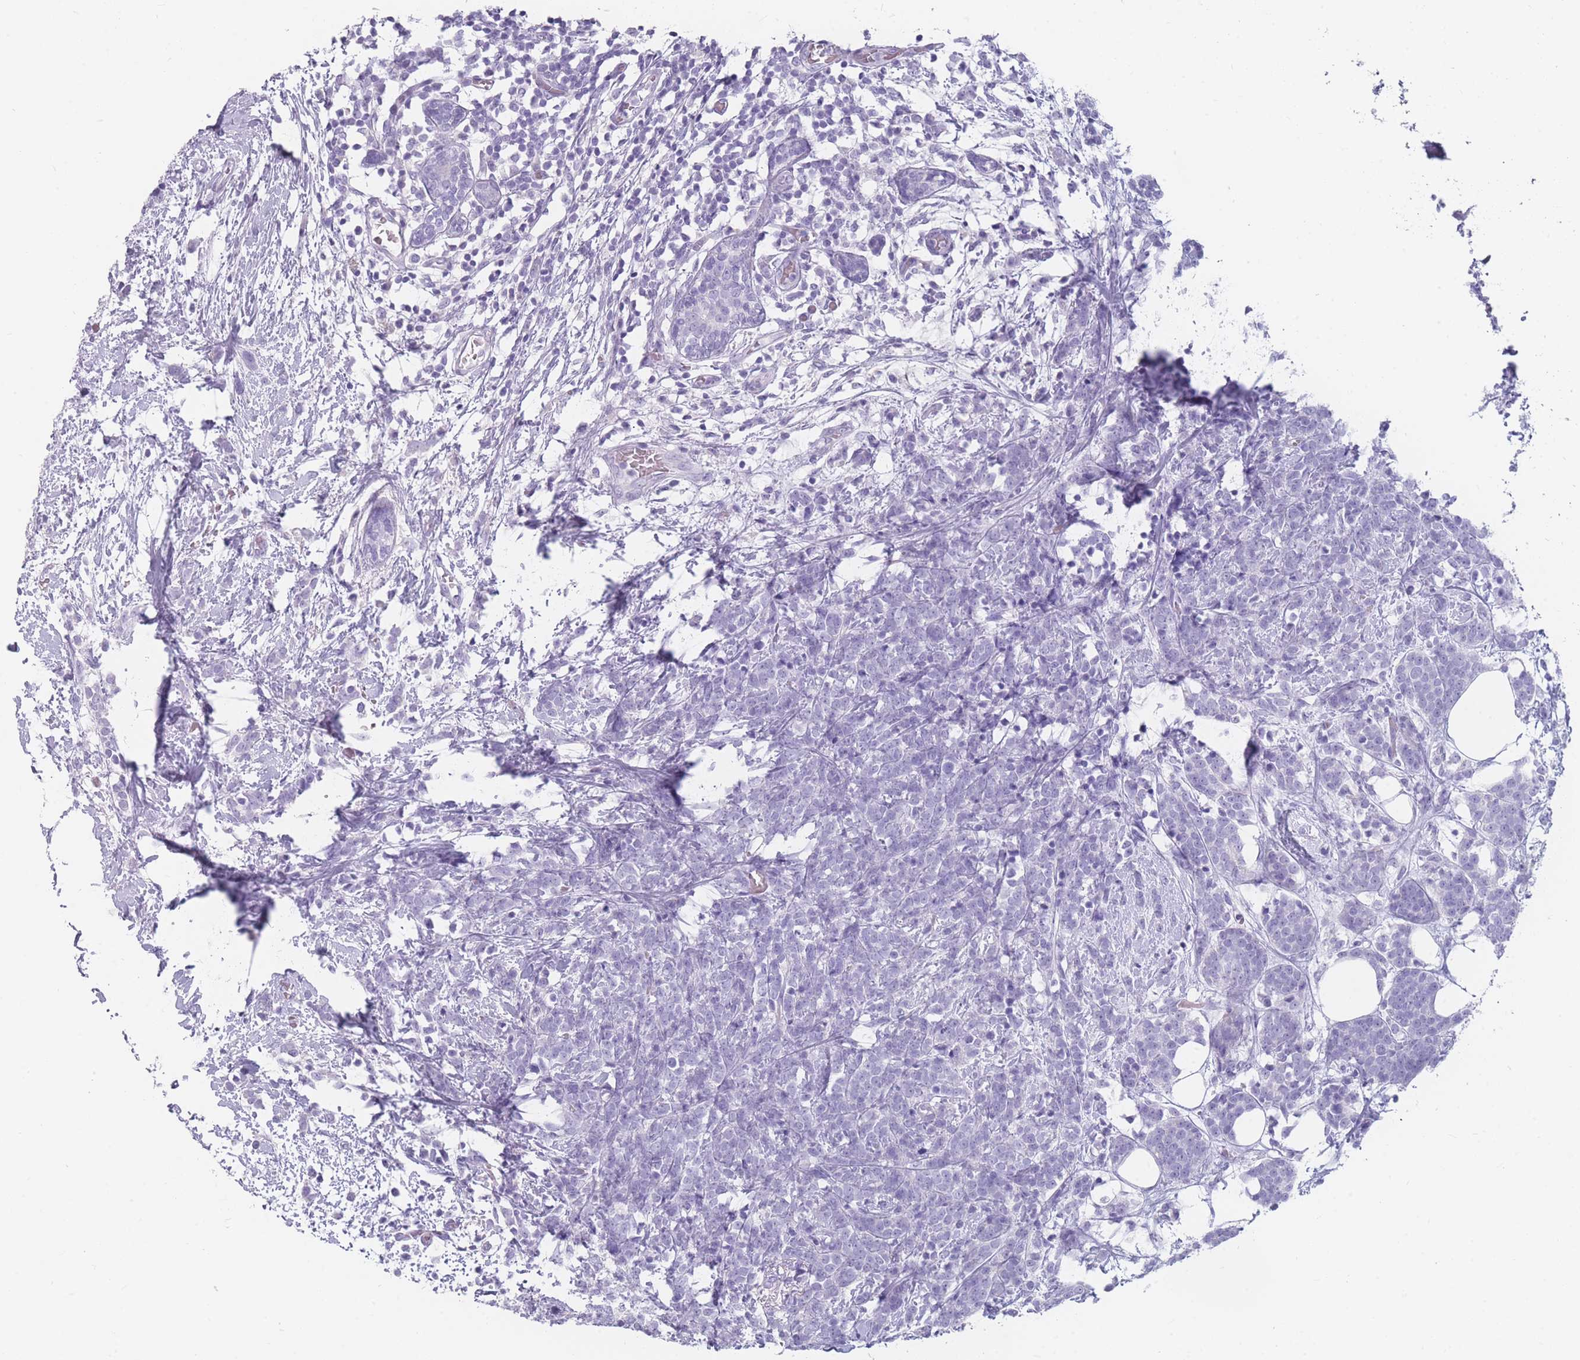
{"staining": {"intensity": "negative", "quantity": "none", "location": "none"}, "tissue": "breast cancer", "cell_type": "Tumor cells", "image_type": "cancer", "snomed": [{"axis": "morphology", "description": "Lobular carcinoma"}, {"axis": "topography", "description": "Breast"}], "caption": "There is no significant positivity in tumor cells of lobular carcinoma (breast).", "gene": "CCNO", "patient": {"sex": "female", "age": 58}}